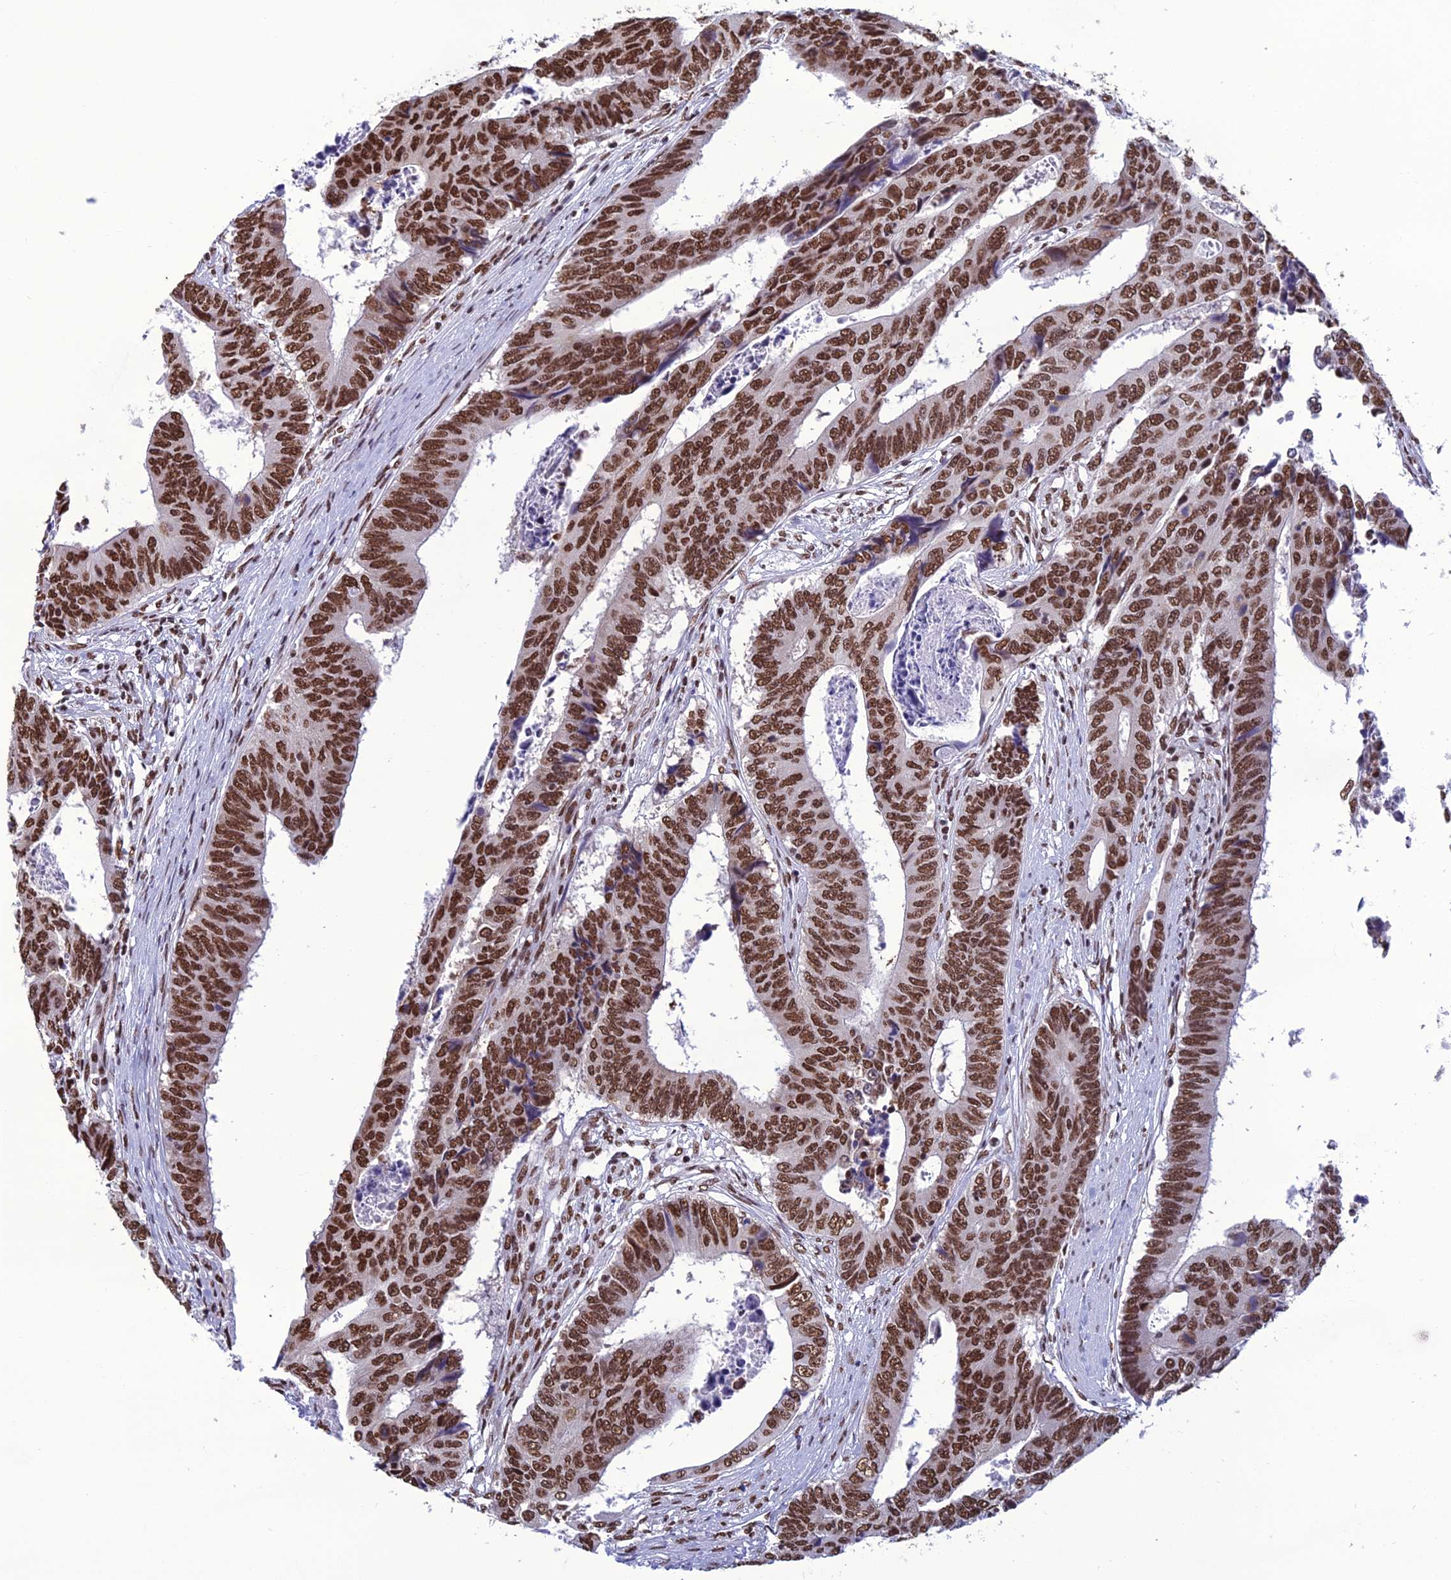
{"staining": {"intensity": "strong", "quantity": ">75%", "location": "nuclear"}, "tissue": "colorectal cancer", "cell_type": "Tumor cells", "image_type": "cancer", "snomed": [{"axis": "morphology", "description": "Adenocarcinoma, NOS"}, {"axis": "topography", "description": "Rectum"}], "caption": "Immunohistochemical staining of human adenocarcinoma (colorectal) shows high levels of strong nuclear protein expression in about >75% of tumor cells.", "gene": "PRAMEF12", "patient": {"sex": "male", "age": 84}}